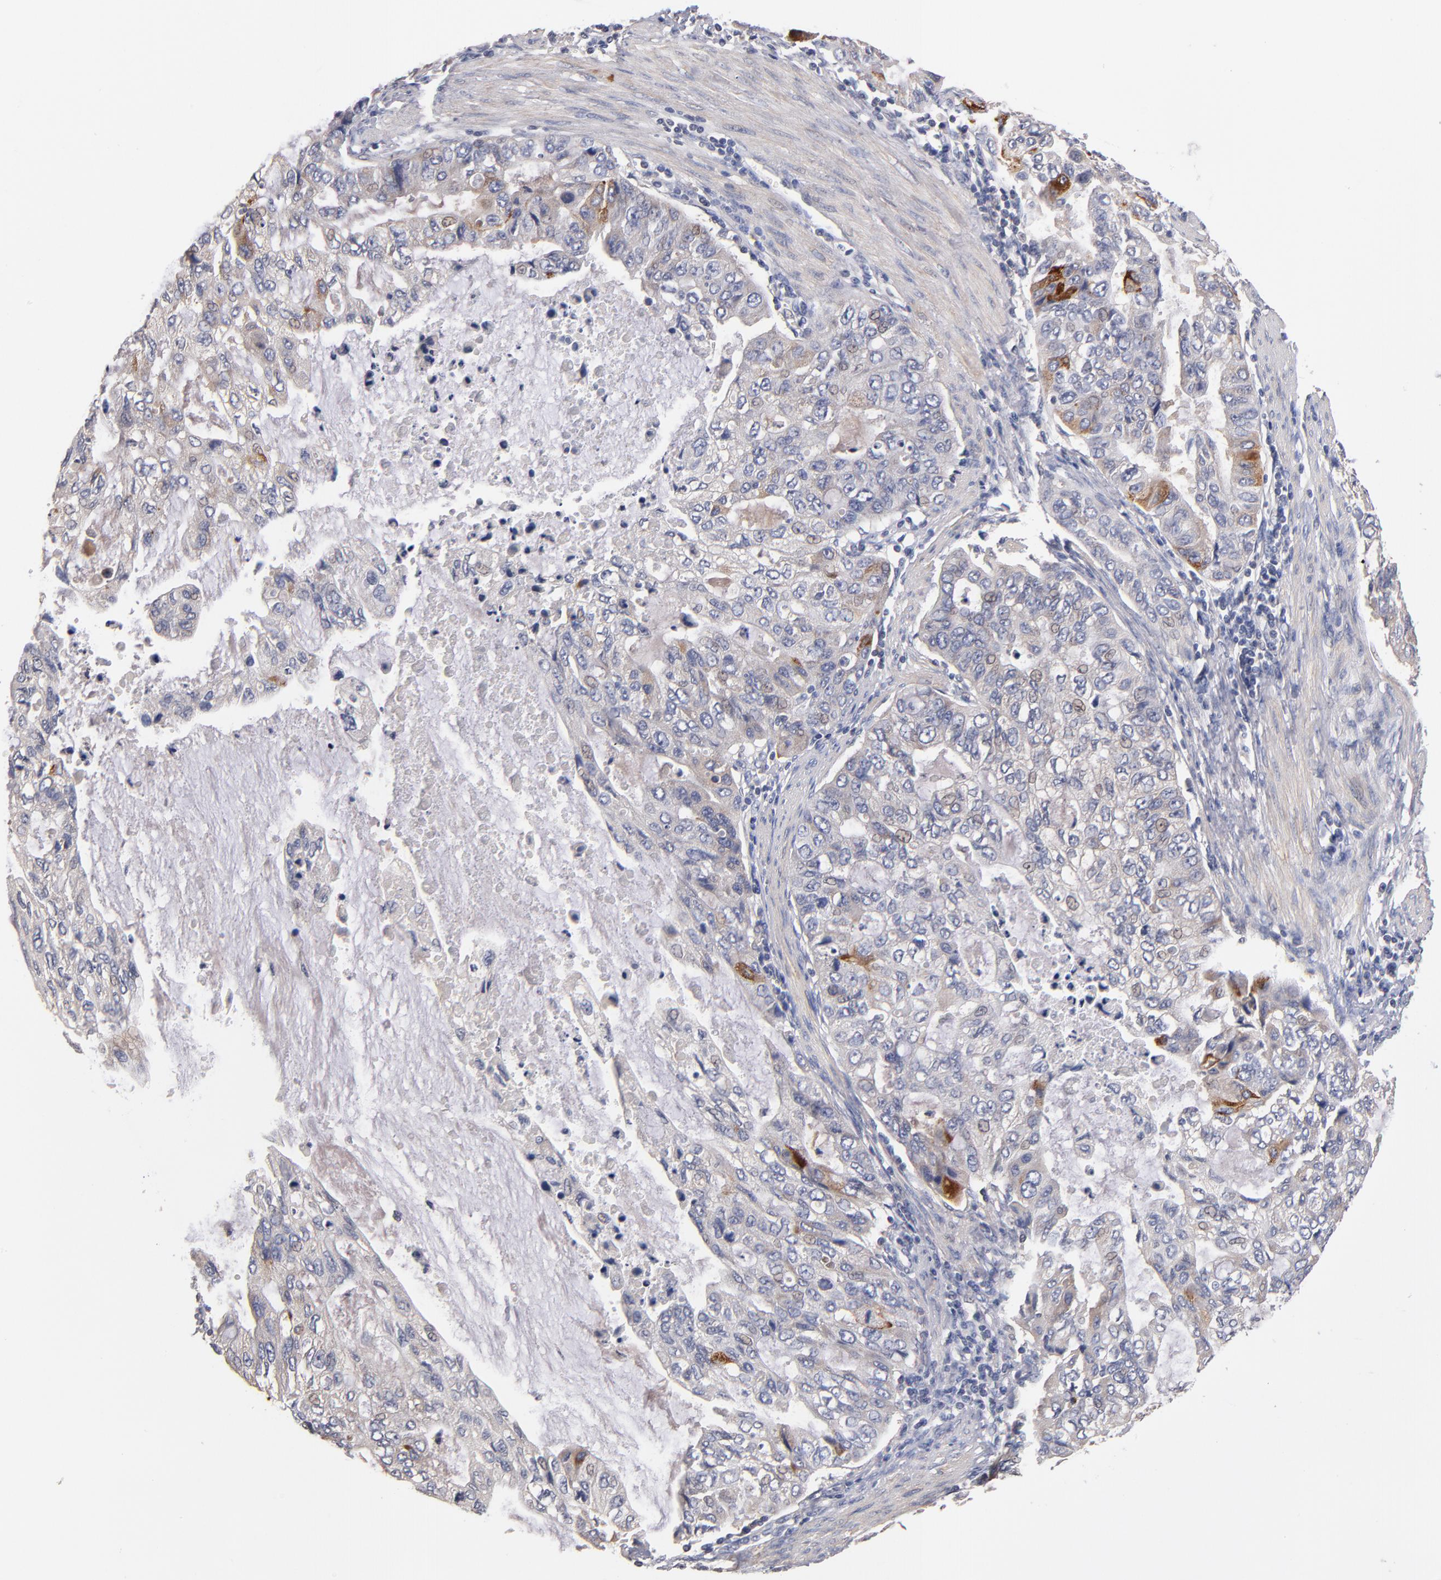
{"staining": {"intensity": "weak", "quantity": "25%-75%", "location": "cytoplasmic/membranous"}, "tissue": "stomach cancer", "cell_type": "Tumor cells", "image_type": "cancer", "snomed": [{"axis": "morphology", "description": "Adenocarcinoma, NOS"}, {"axis": "topography", "description": "Stomach, upper"}], "caption": "This is a histology image of IHC staining of stomach cancer, which shows weak positivity in the cytoplasmic/membranous of tumor cells.", "gene": "DACT1", "patient": {"sex": "female", "age": 52}}